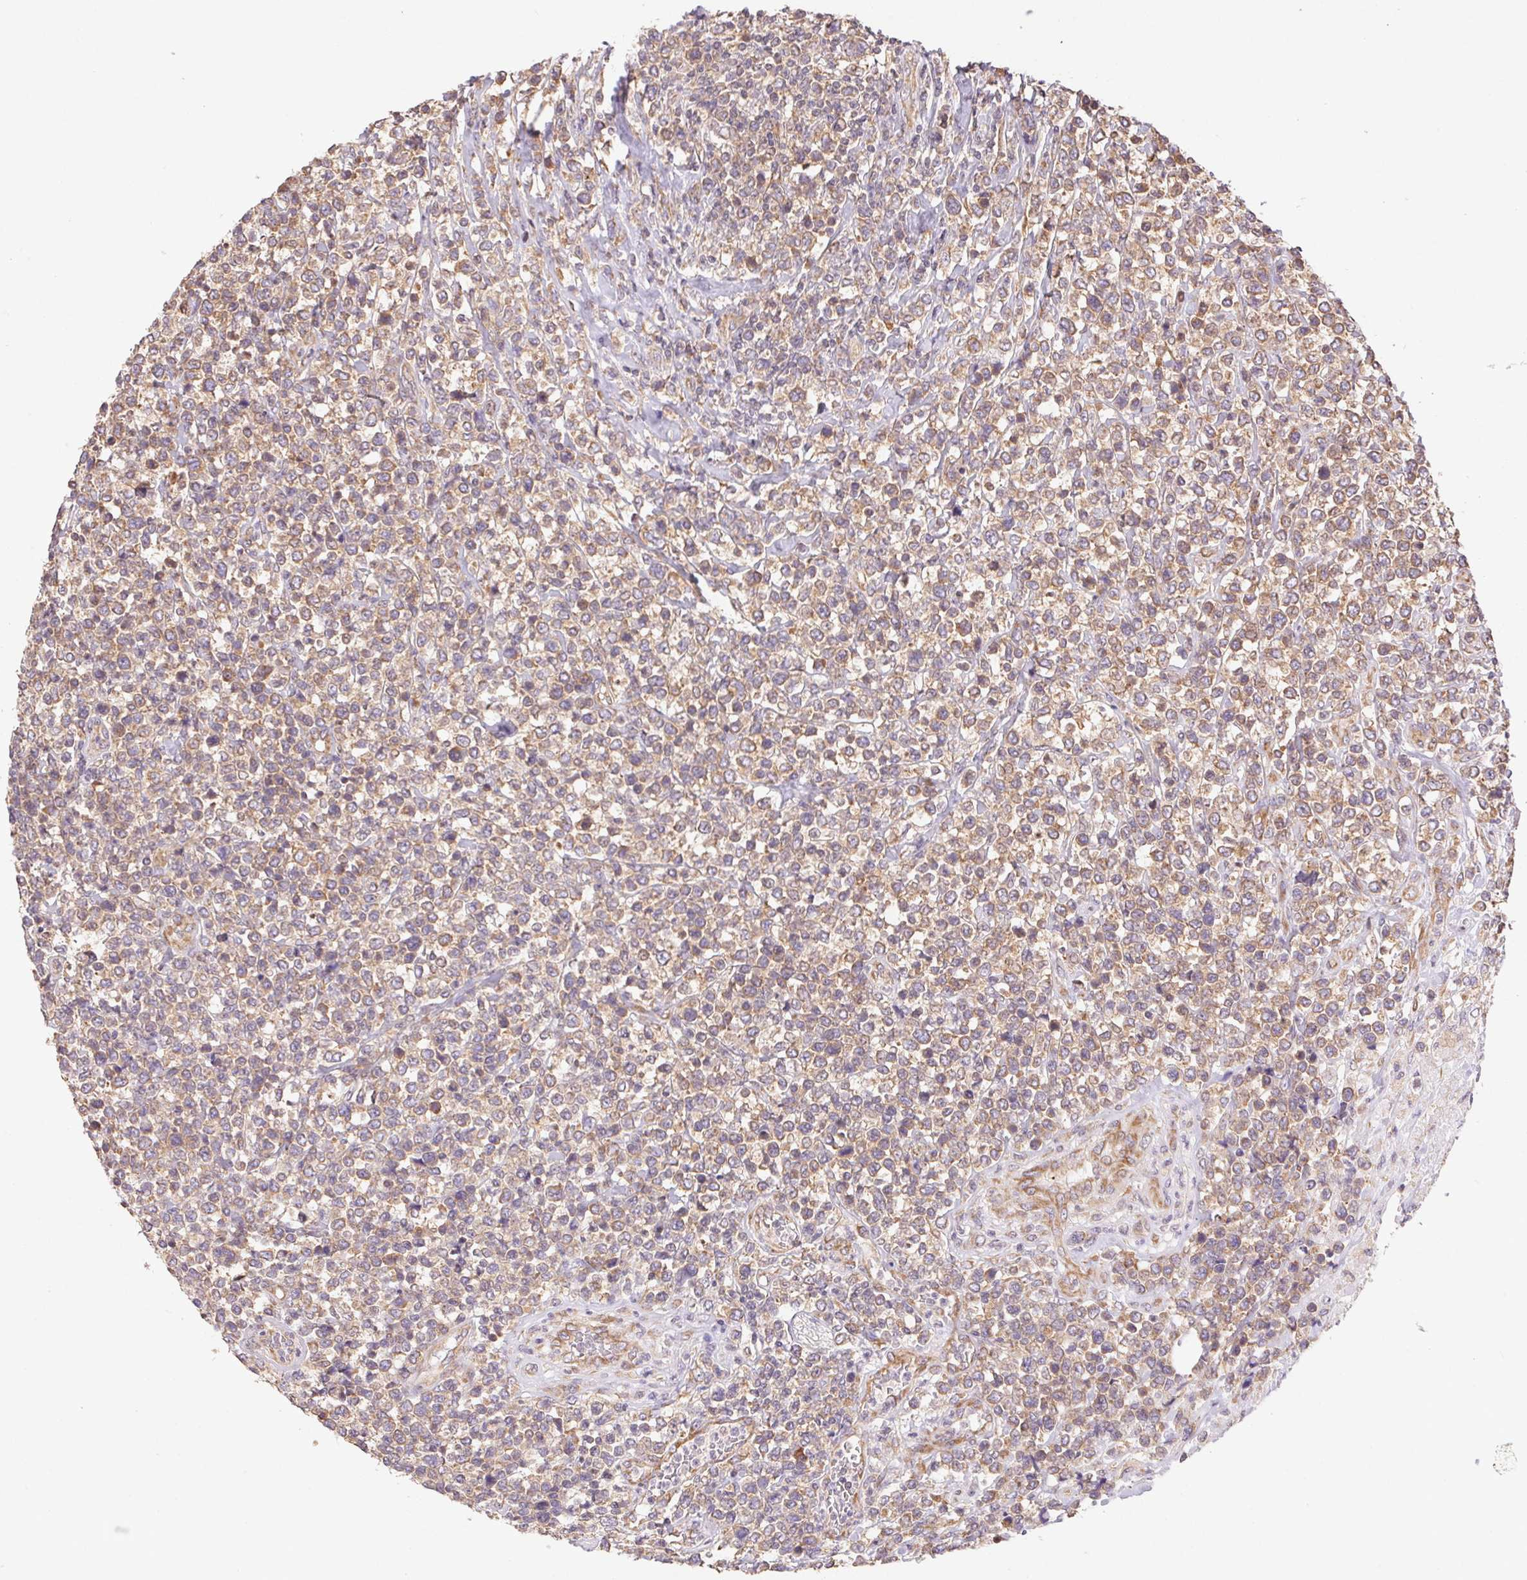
{"staining": {"intensity": "moderate", "quantity": "25%-75%", "location": "cytoplasmic/membranous"}, "tissue": "lymphoma", "cell_type": "Tumor cells", "image_type": "cancer", "snomed": [{"axis": "morphology", "description": "Malignant lymphoma, non-Hodgkin's type, High grade"}, {"axis": "topography", "description": "Soft tissue"}], "caption": "Immunohistochemical staining of human malignant lymphoma, non-Hodgkin's type (high-grade) reveals moderate cytoplasmic/membranous protein expression in about 25%-75% of tumor cells.", "gene": "RPL27A", "patient": {"sex": "female", "age": 56}}